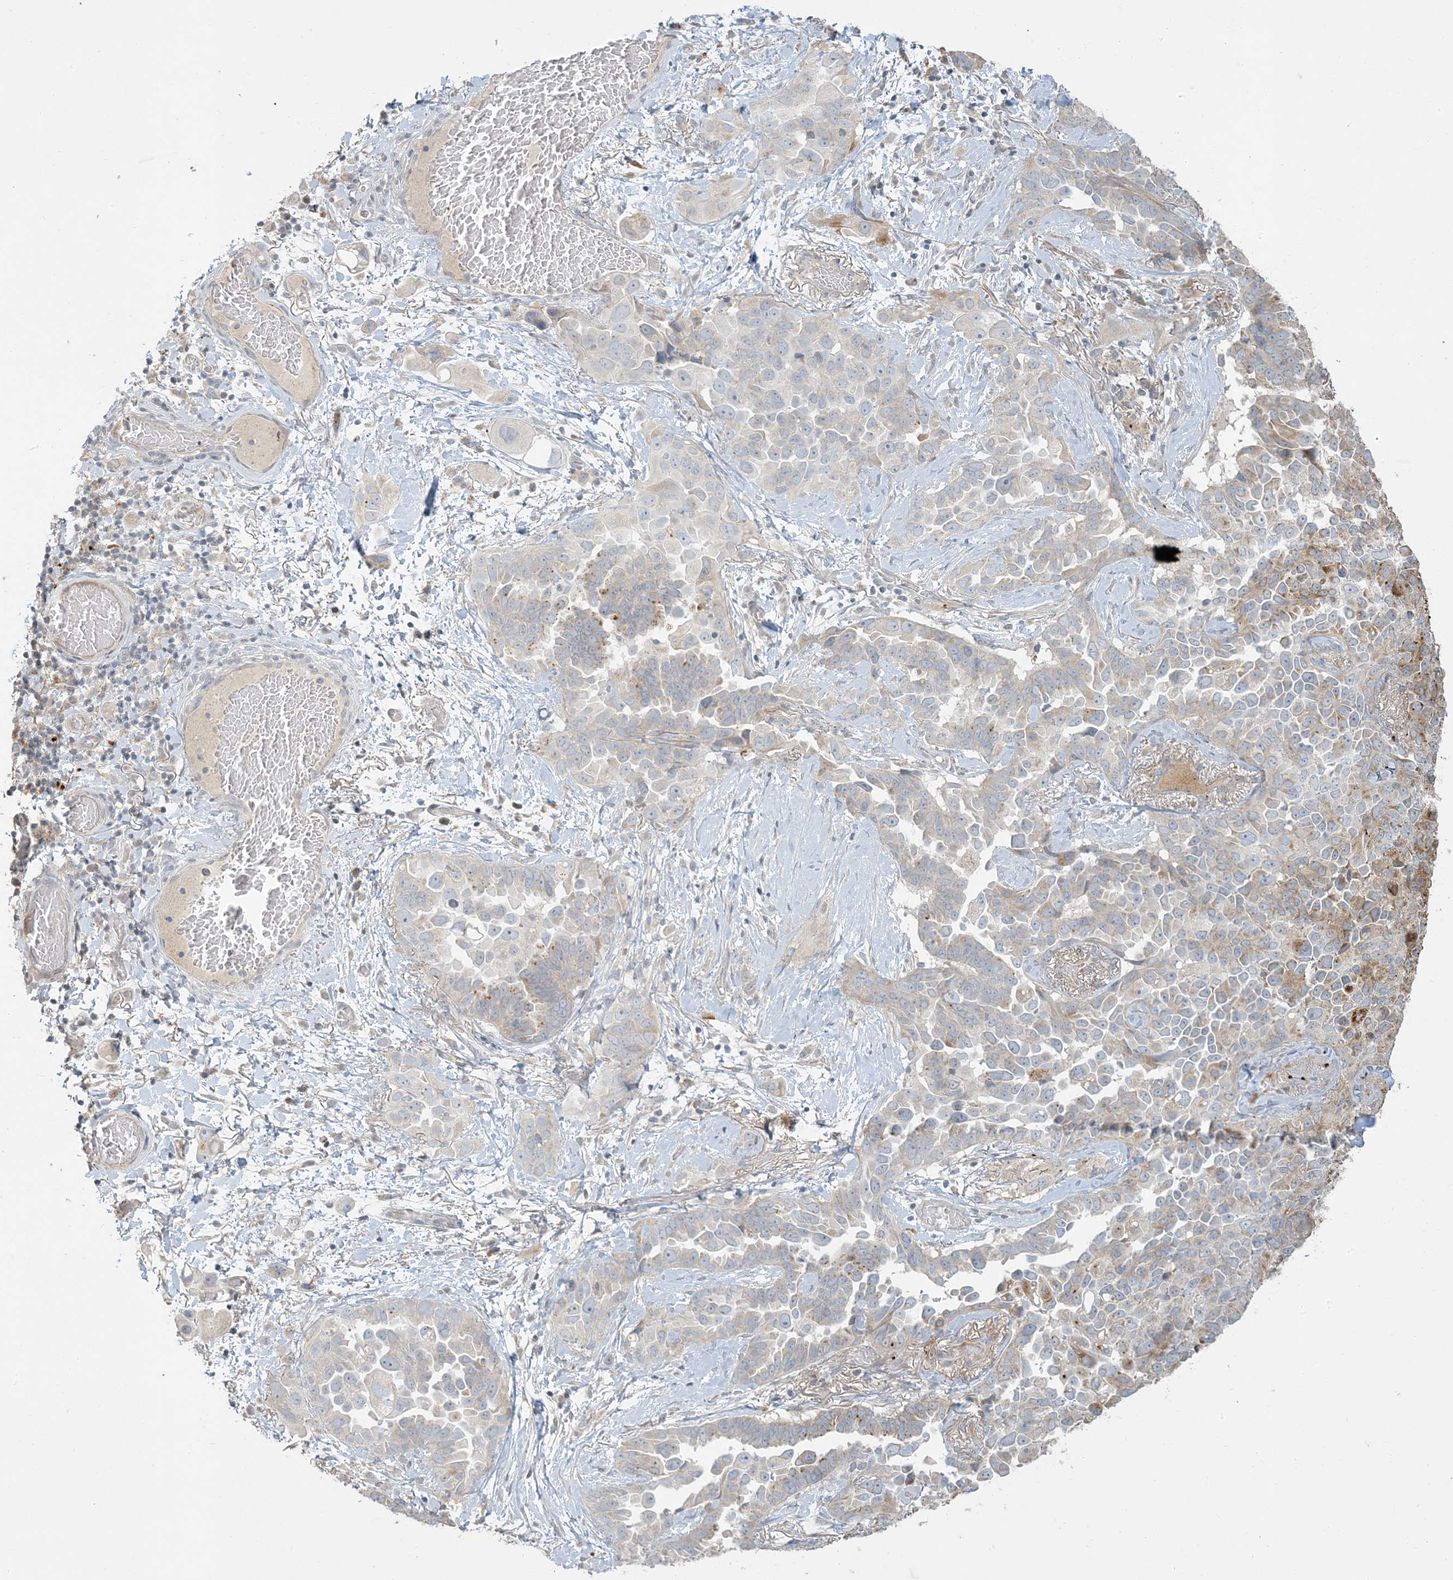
{"staining": {"intensity": "weak", "quantity": "<25%", "location": "cytoplasmic/membranous"}, "tissue": "lung cancer", "cell_type": "Tumor cells", "image_type": "cancer", "snomed": [{"axis": "morphology", "description": "Adenocarcinoma, NOS"}, {"axis": "topography", "description": "Lung"}], "caption": "Immunohistochemistry (IHC) image of neoplastic tissue: lung cancer (adenocarcinoma) stained with DAB shows no significant protein staining in tumor cells.", "gene": "LTN1", "patient": {"sex": "female", "age": 67}}